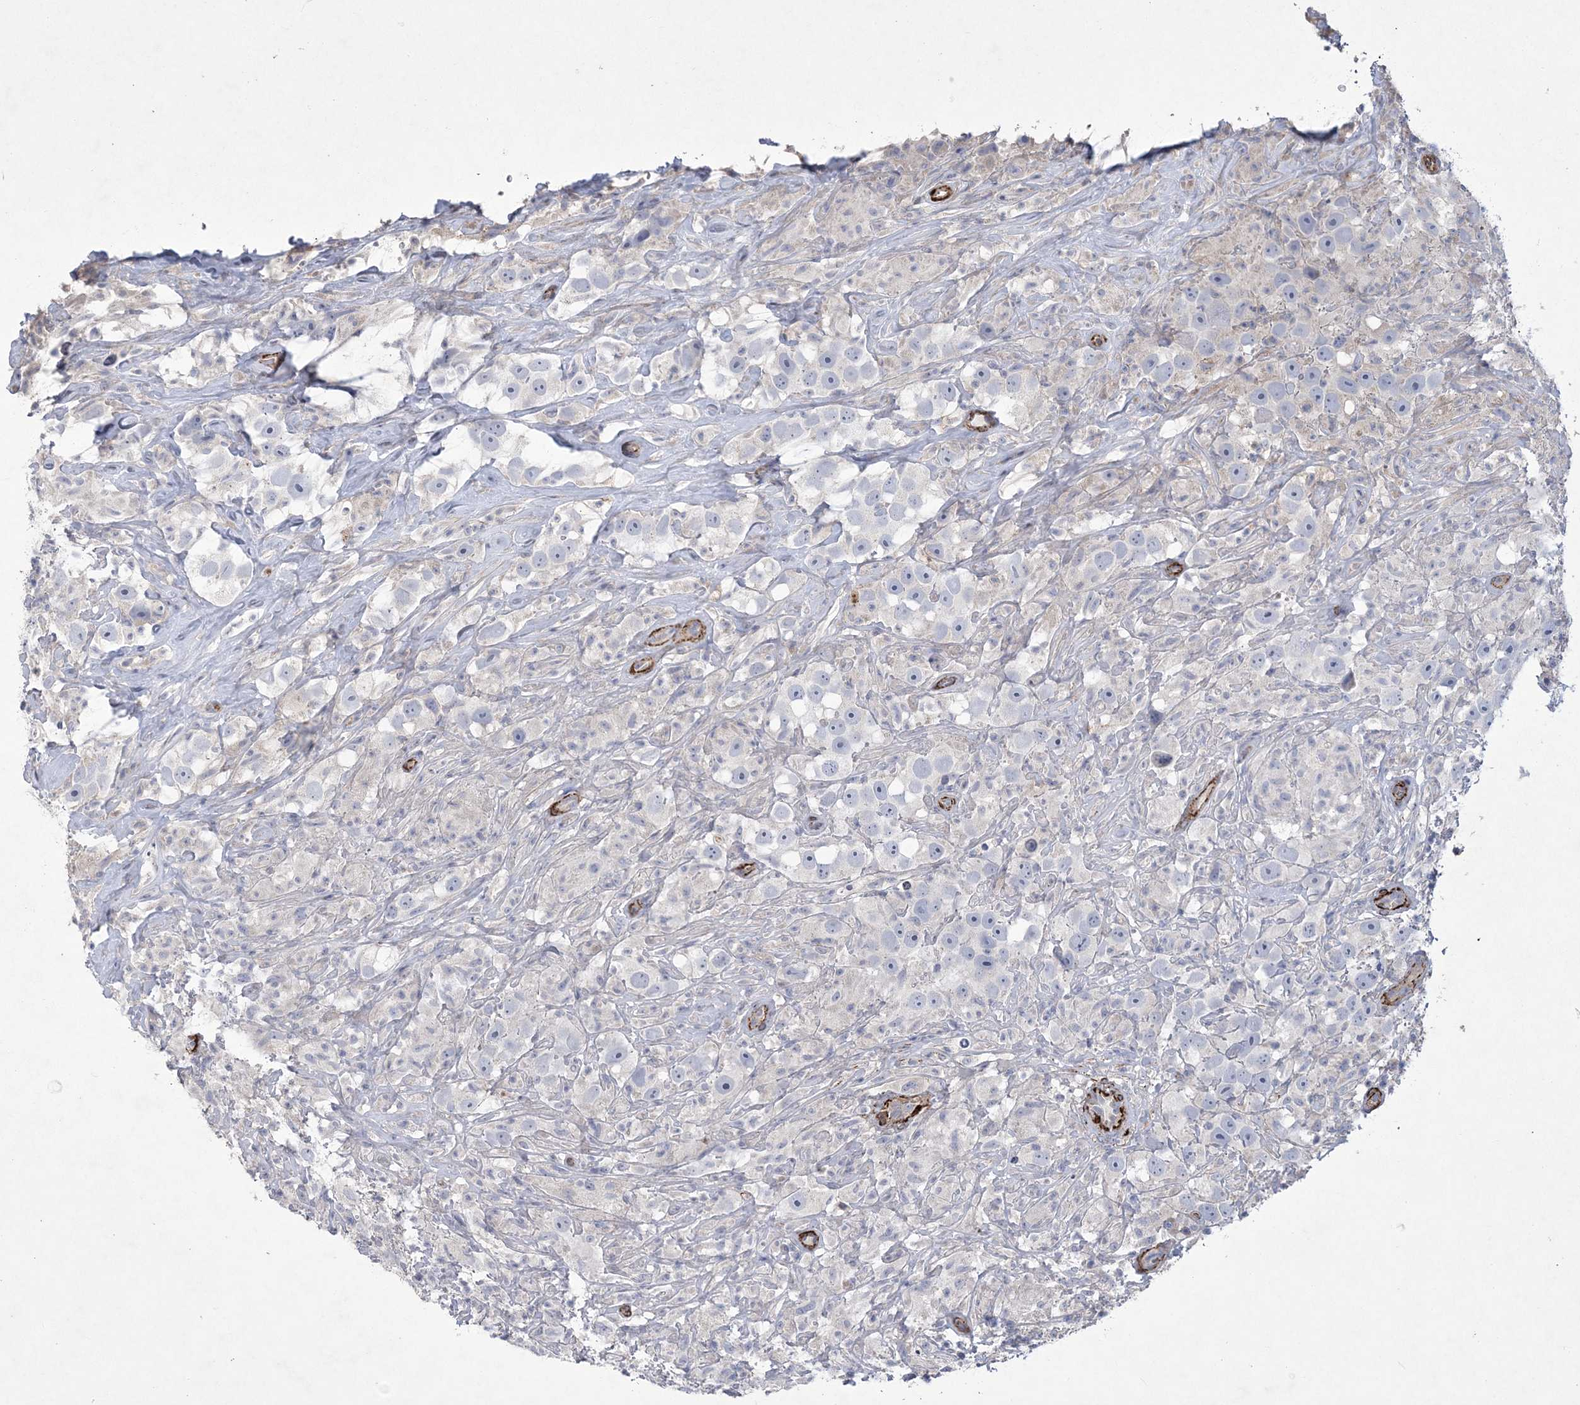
{"staining": {"intensity": "negative", "quantity": "none", "location": "none"}, "tissue": "testis cancer", "cell_type": "Tumor cells", "image_type": "cancer", "snomed": [{"axis": "morphology", "description": "Seminoma, NOS"}, {"axis": "topography", "description": "Testis"}], "caption": "DAB (3,3'-diaminobenzidine) immunohistochemical staining of human testis seminoma shows no significant staining in tumor cells. (Brightfield microscopy of DAB (3,3'-diaminobenzidine) immunohistochemistry at high magnification).", "gene": "ARSJ", "patient": {"sex": "male", "age": 49}}